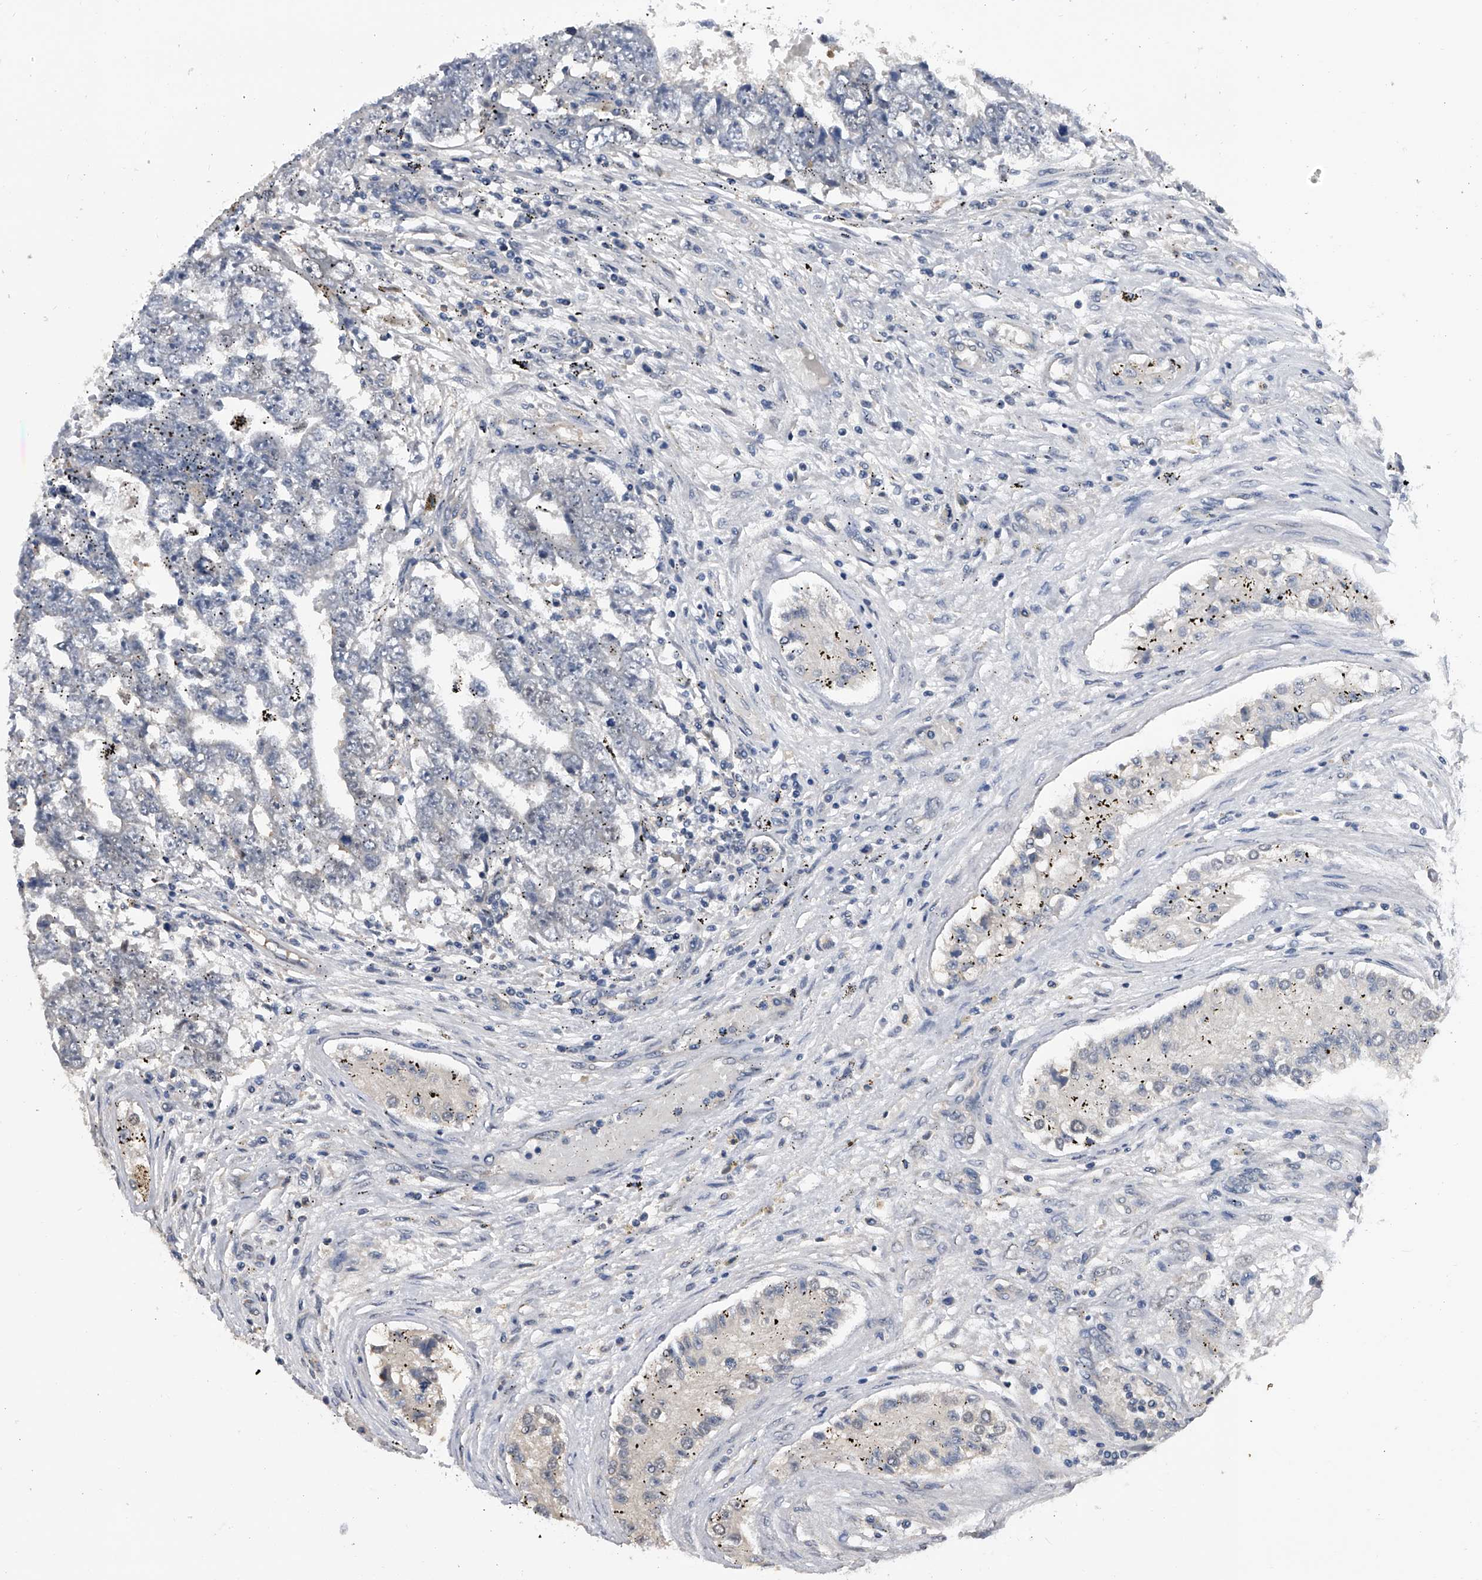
{"staining": {"intensity": "negative", "quantity": "none", "location": "none"}, "tissue": "testis cancer", "cell_type": "Tumor cells", "image_type": "cancer", "snomed": [{"axis": "morphology", "description": "Carcinoma, Embryonal, NOS"}, {"axis": "topography", "description": "Testis"}], "caption": "Tumor cells show no significant expression in testis embryonal carcinoma.", "gene": "EFCAB7", "patient": {"sex": "male", "age": 25}}